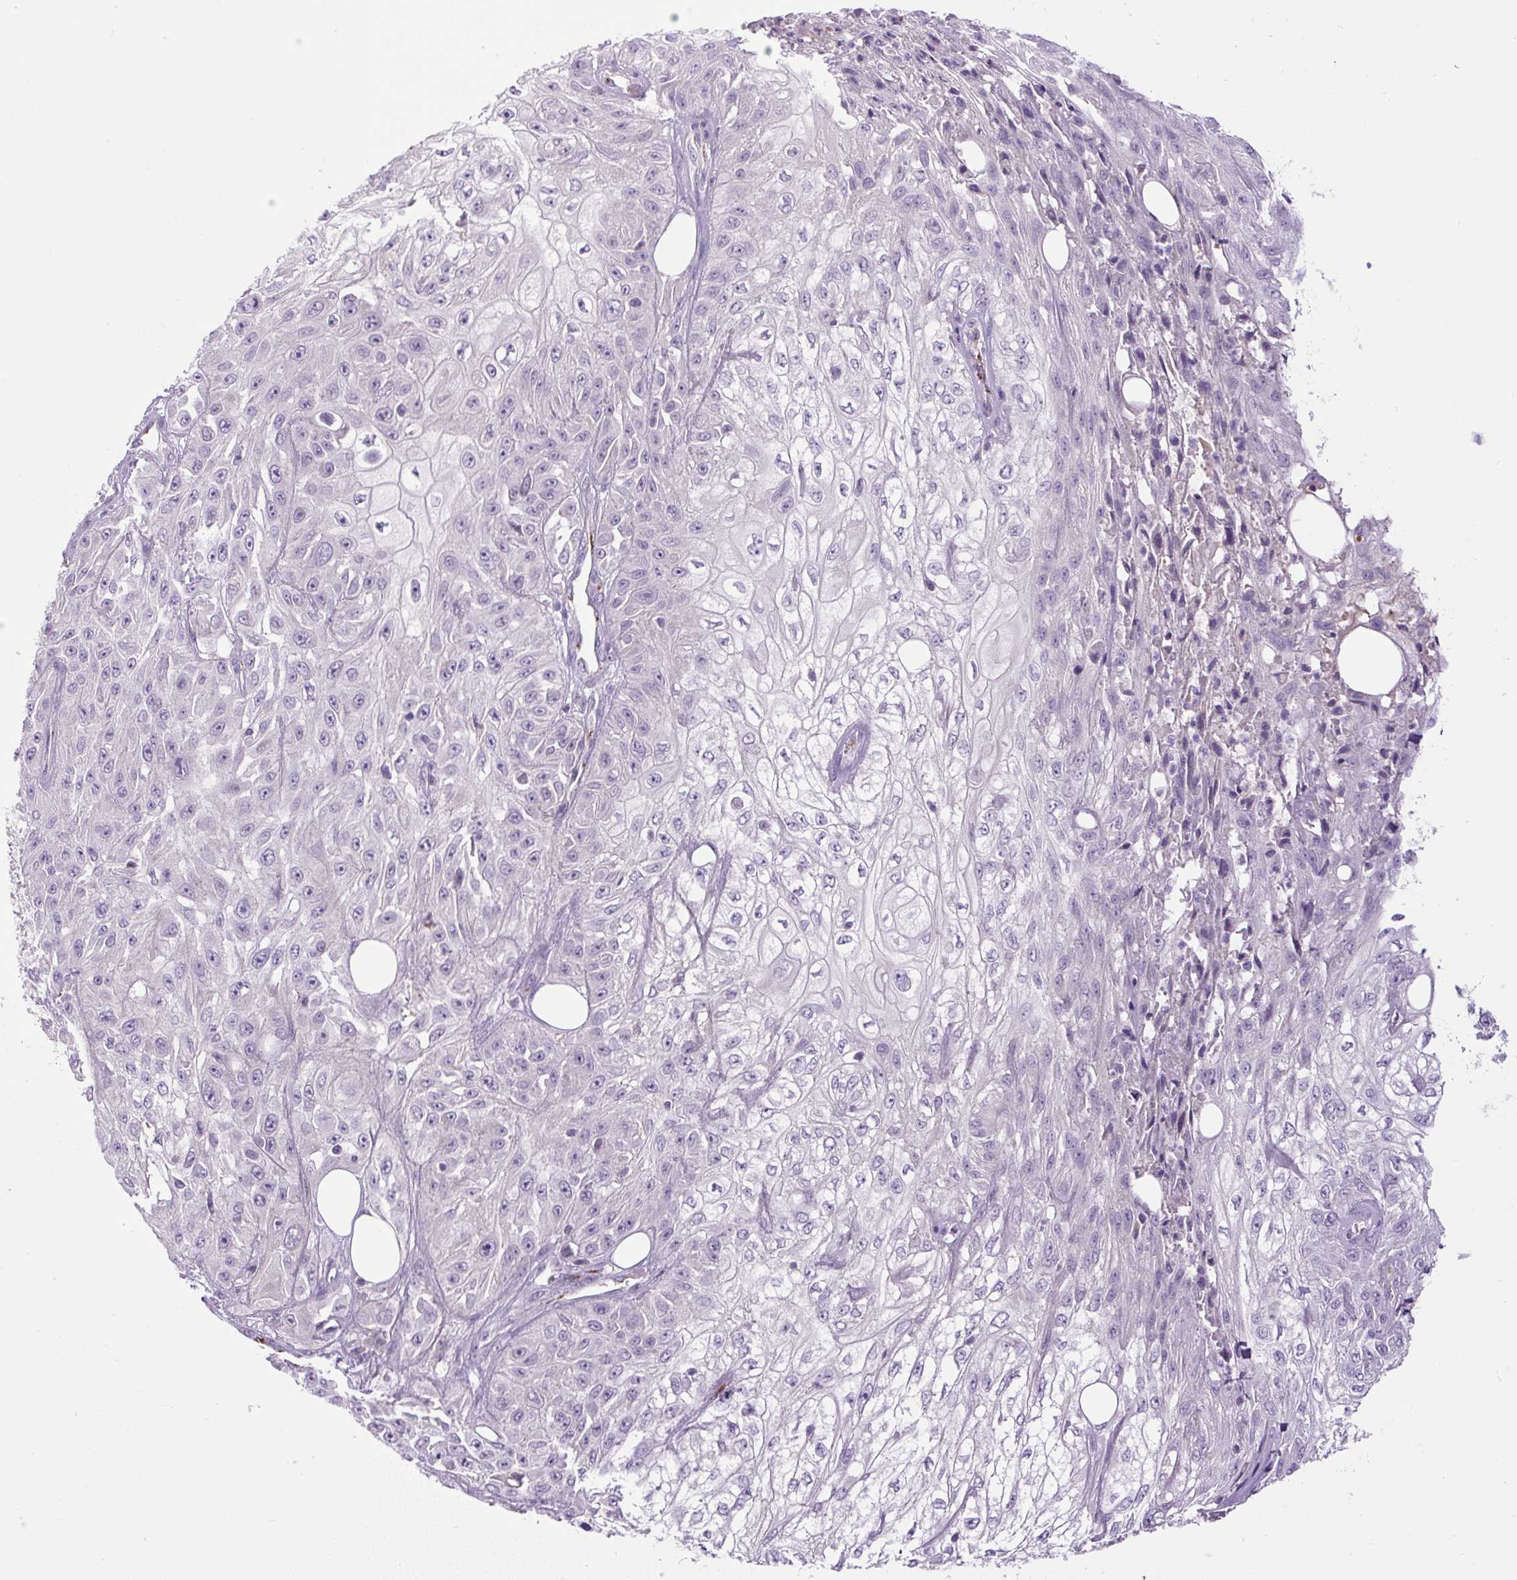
{"staining": {"intensity": "negative", "quantity": "none", "location": "none"}, "tissue": "skin cancer", "cell_type": "Tumor cells", "image_type": "cancer", "snomed": [{"axis": "morphology", "description": "Squamous cell carcinoma, NOS"}, {"axis": "morphology", "description": "Squamous cell carcinoma, metastatic, NOS"}, {"axis": "topography", "description": "Skin"}, {"axis": "topography", "description": "Lymph node"}], "caption": "DAB immunohistochemical staining of squamous cell carcinoma (skin) shows no significant expression in tumor cells.", "gene": "LEFTY2", "patient": {"sex": "male", "age": 75}}